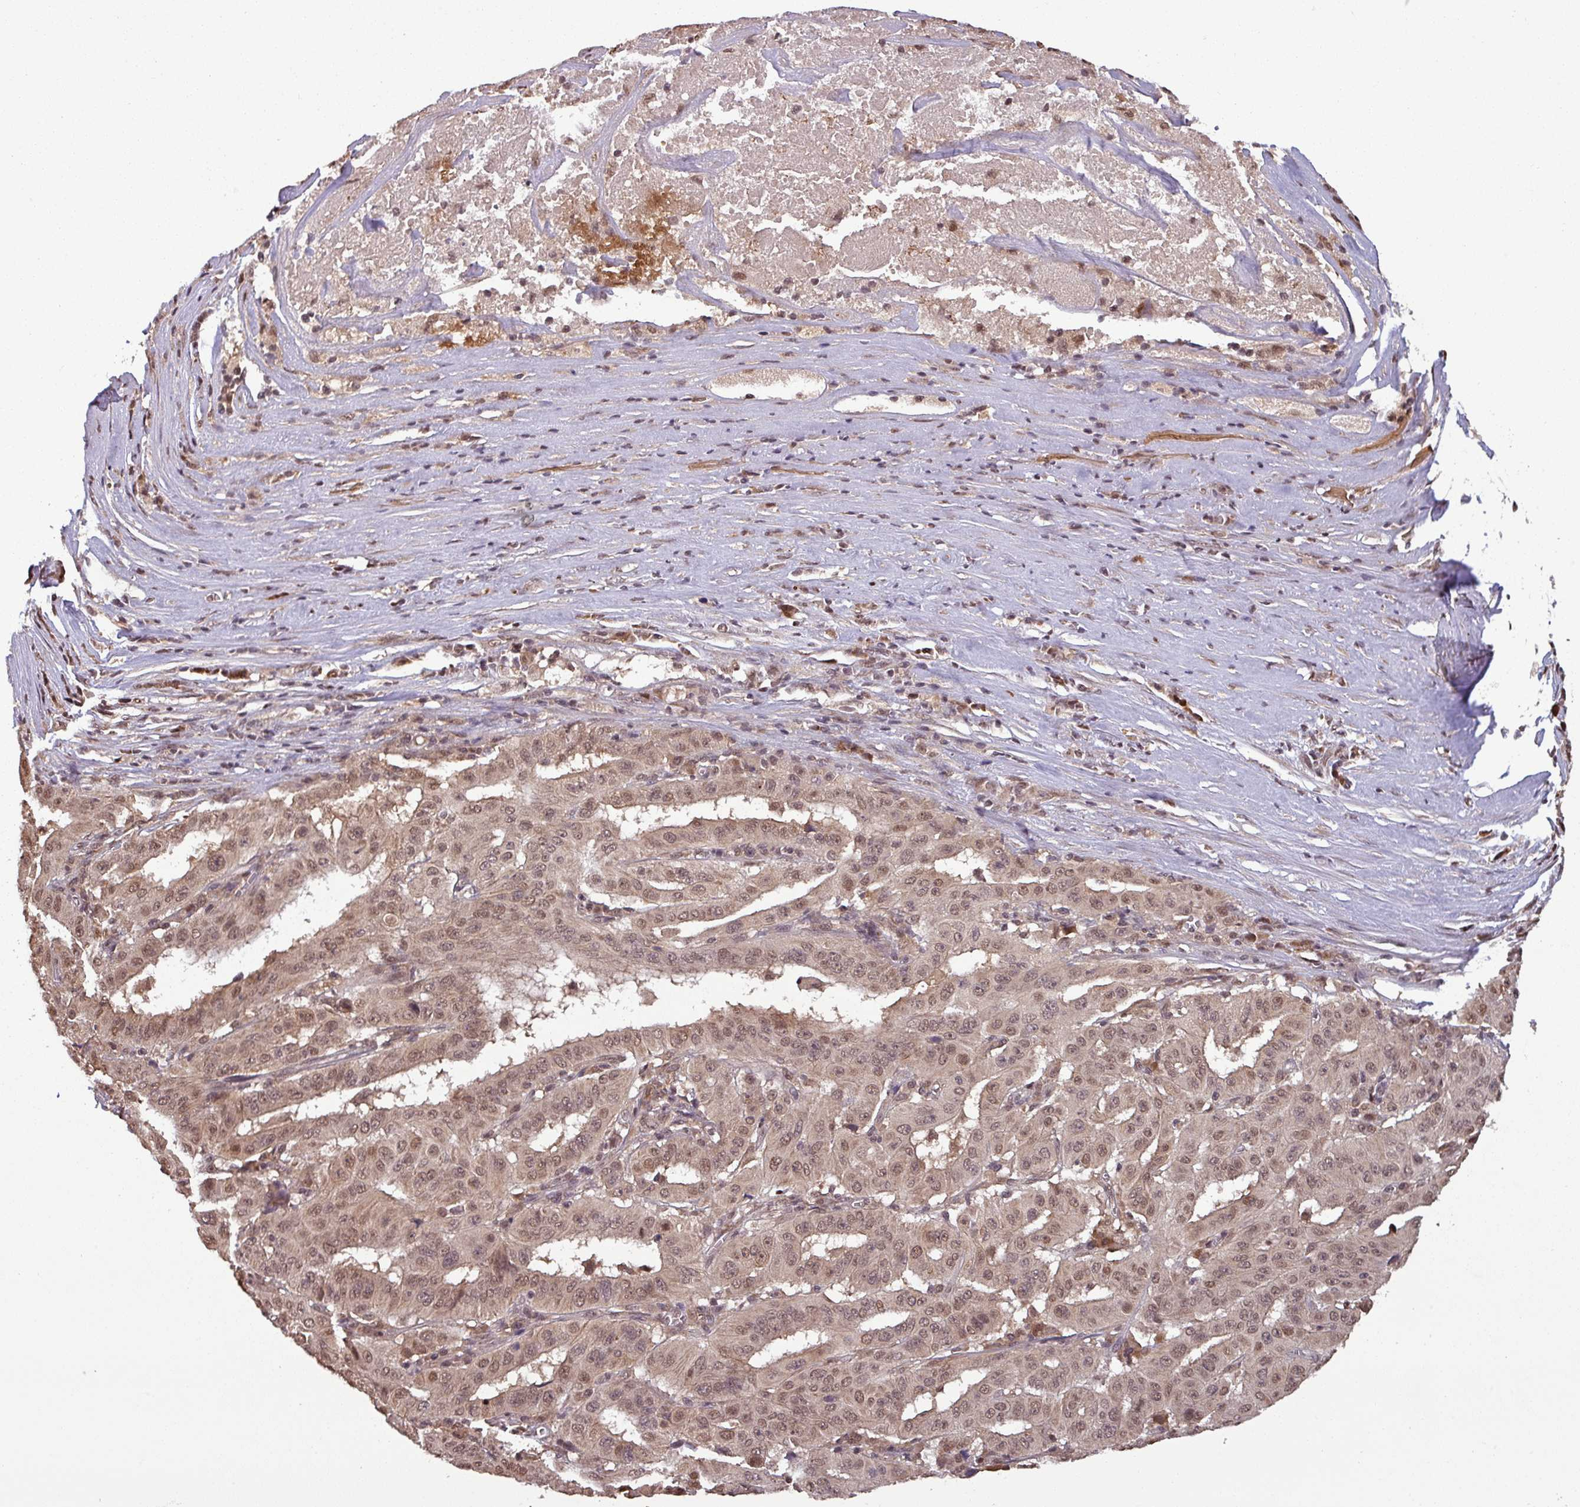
{"staining": {"intensity": "moderate", "quantity": "25%-75%", "location": "nuclear"}, "tissue": "pancreatic cancer", "cell_type": "Tumor cells", "image_type": "cancer", "snomed": [{"axis": "morphology", "description": "Adenocarcinoma, NOS"}, {"axis": "topography", "description": "Pancreas"}], "caption": "Moderate nuclear protein expression is seen in approximately 25%-75% of tumor cells in pancreatic cancer (adenocarcinoma).", "gene": "NOB1", "patient": {"sex": "male", "age": 63}}